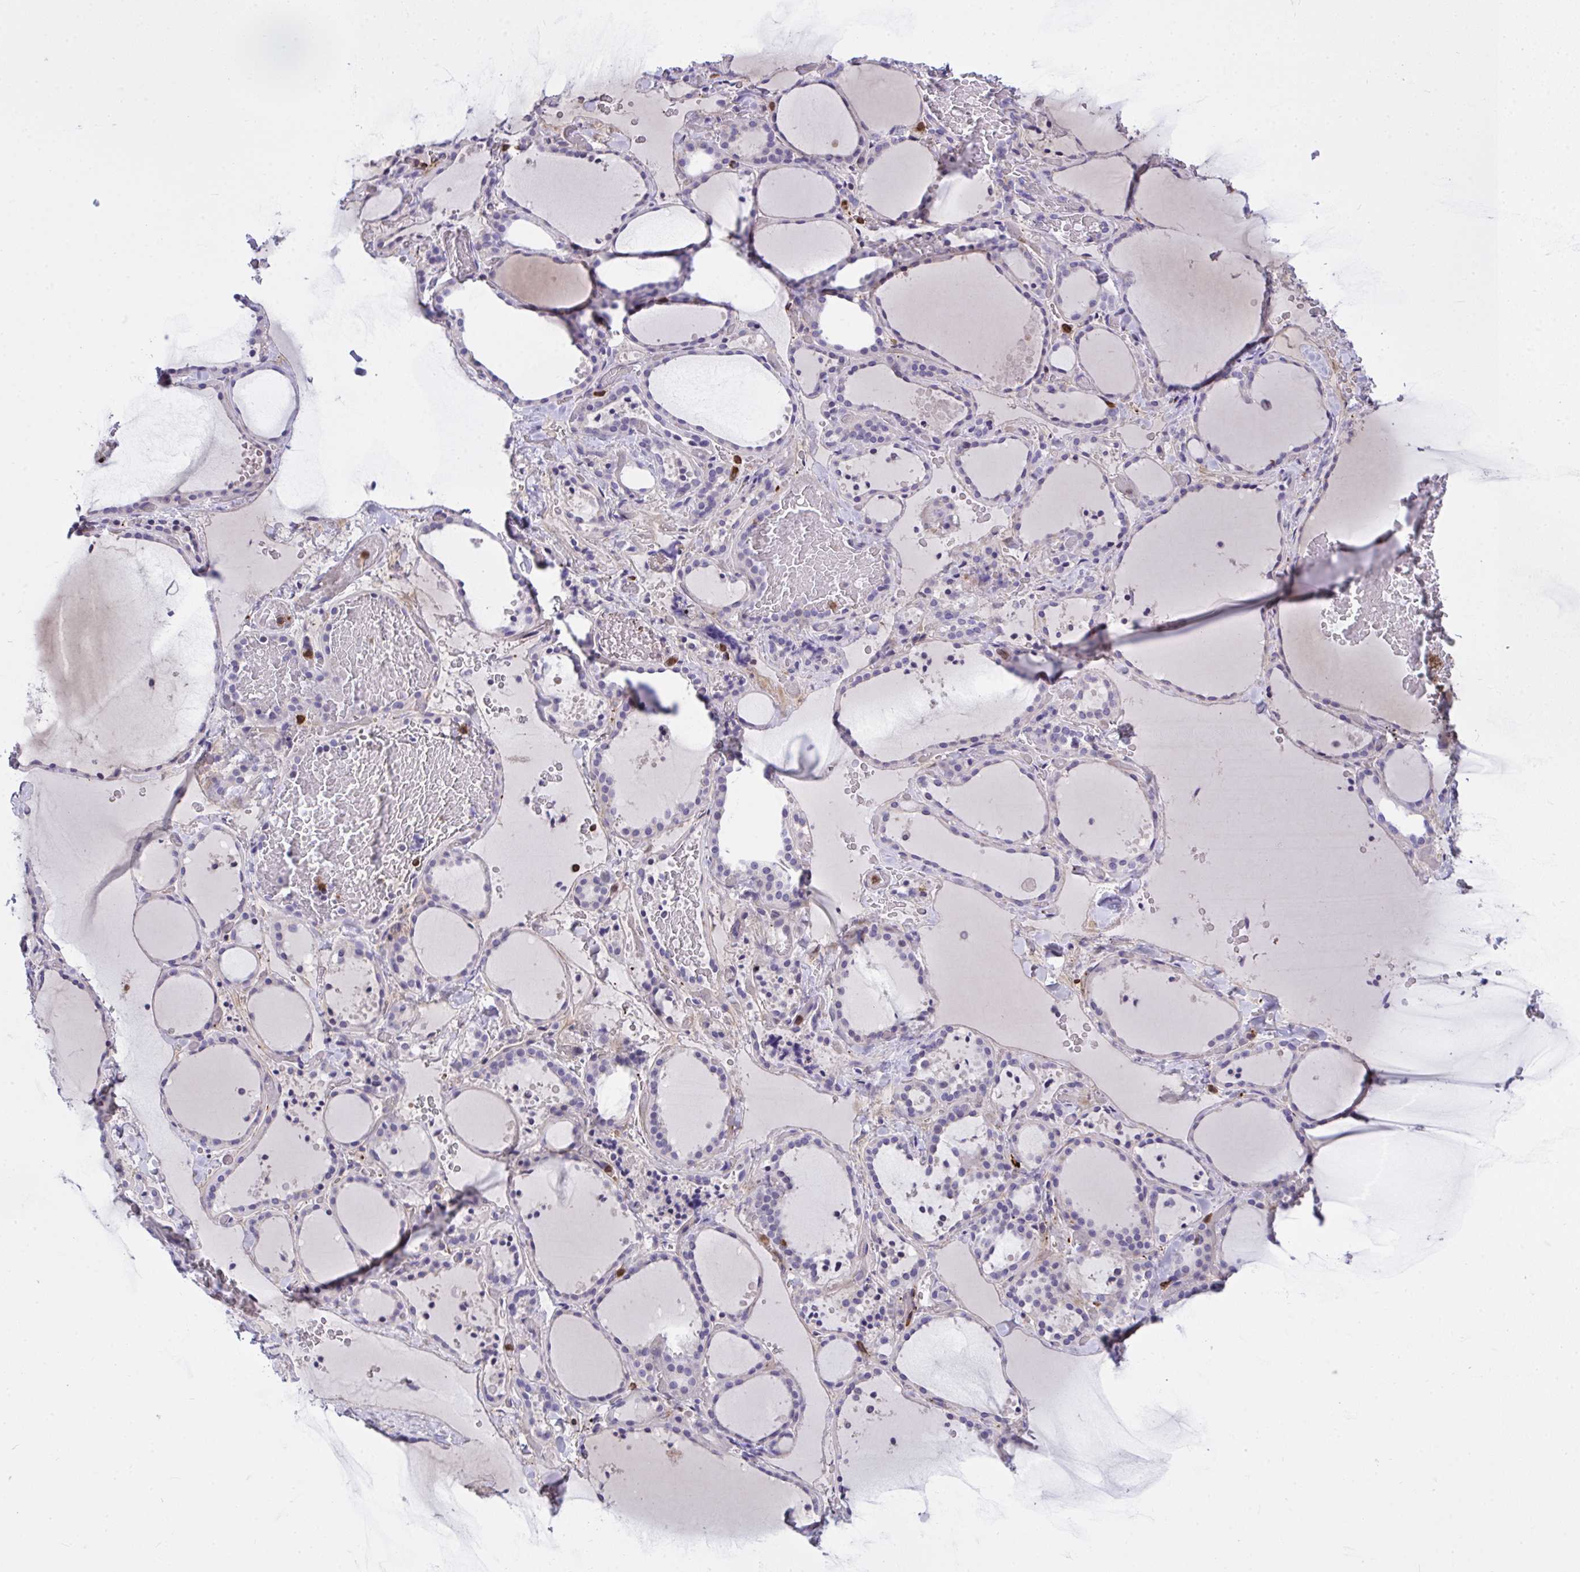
{"staining": {"intensity": "negative", "quantity": "none", "location": "none"}, "tissue": "thyroid gland", "cell_type": "Glandular cells", "image_type": "normal", "snomed": [{"axis": "morphology", "description": "Normal tissue, NOS"}, {"axis": "topography", "description": "Thyroid gland"}], "caption": "This is a image of IHC staining of benign thyroid gland, which shows no staining in glandular cells. Brightfield microscopy of immunohistochemistry stained with DAB (brown) and hematoxylin (blue), captured at high magnification.", "gene": "AP5M1", "patient": {"sex": "female", "age": 36}}